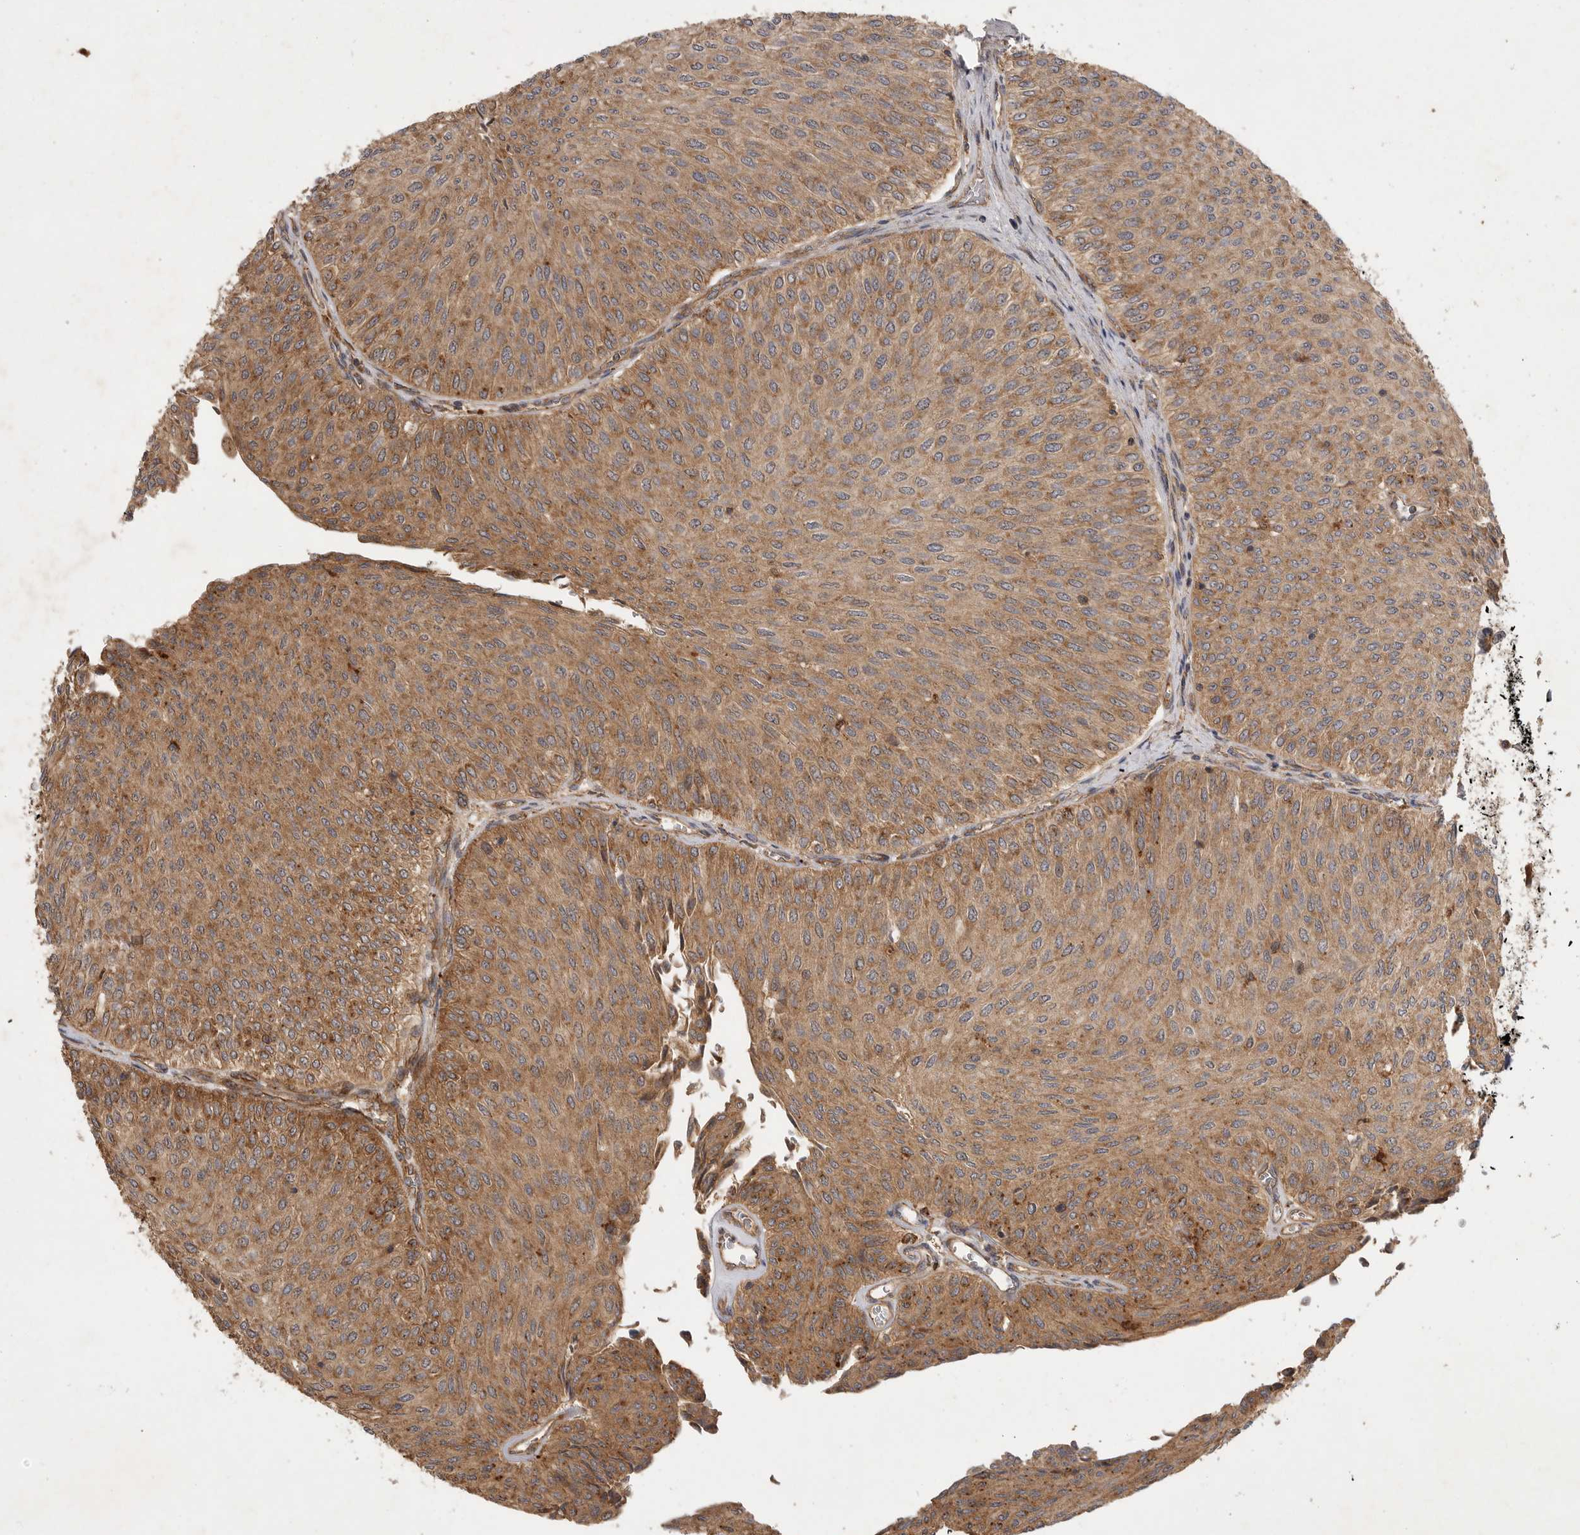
{"staining": {"intensity": "moderate", "quantity": ">75%", "location": "cytoplasmic/membranous"}, "tissue": "urothelial cancer", "cell_type": "Tumor cells", "image_type": "cancer", "snomed": [{"axis": "morphology", "description": "Urothelial carcinoma, Low grade"}, {"axis": "topography", "description": "Urinary bladder"}], "caption": "Immunohistochemistry (IHC) photomicrograph of neoplastic tissue: urothelial cancer stained using immunohistochemistry exhibits medium levels of moderate protein expression localized specifically in the cytoplasmic/membranous of tumor cells, appearing as a cytoplasmic/membranous brown color.", "gene": "ZNF232", "patient": {"sex": "male", "age": 78}}